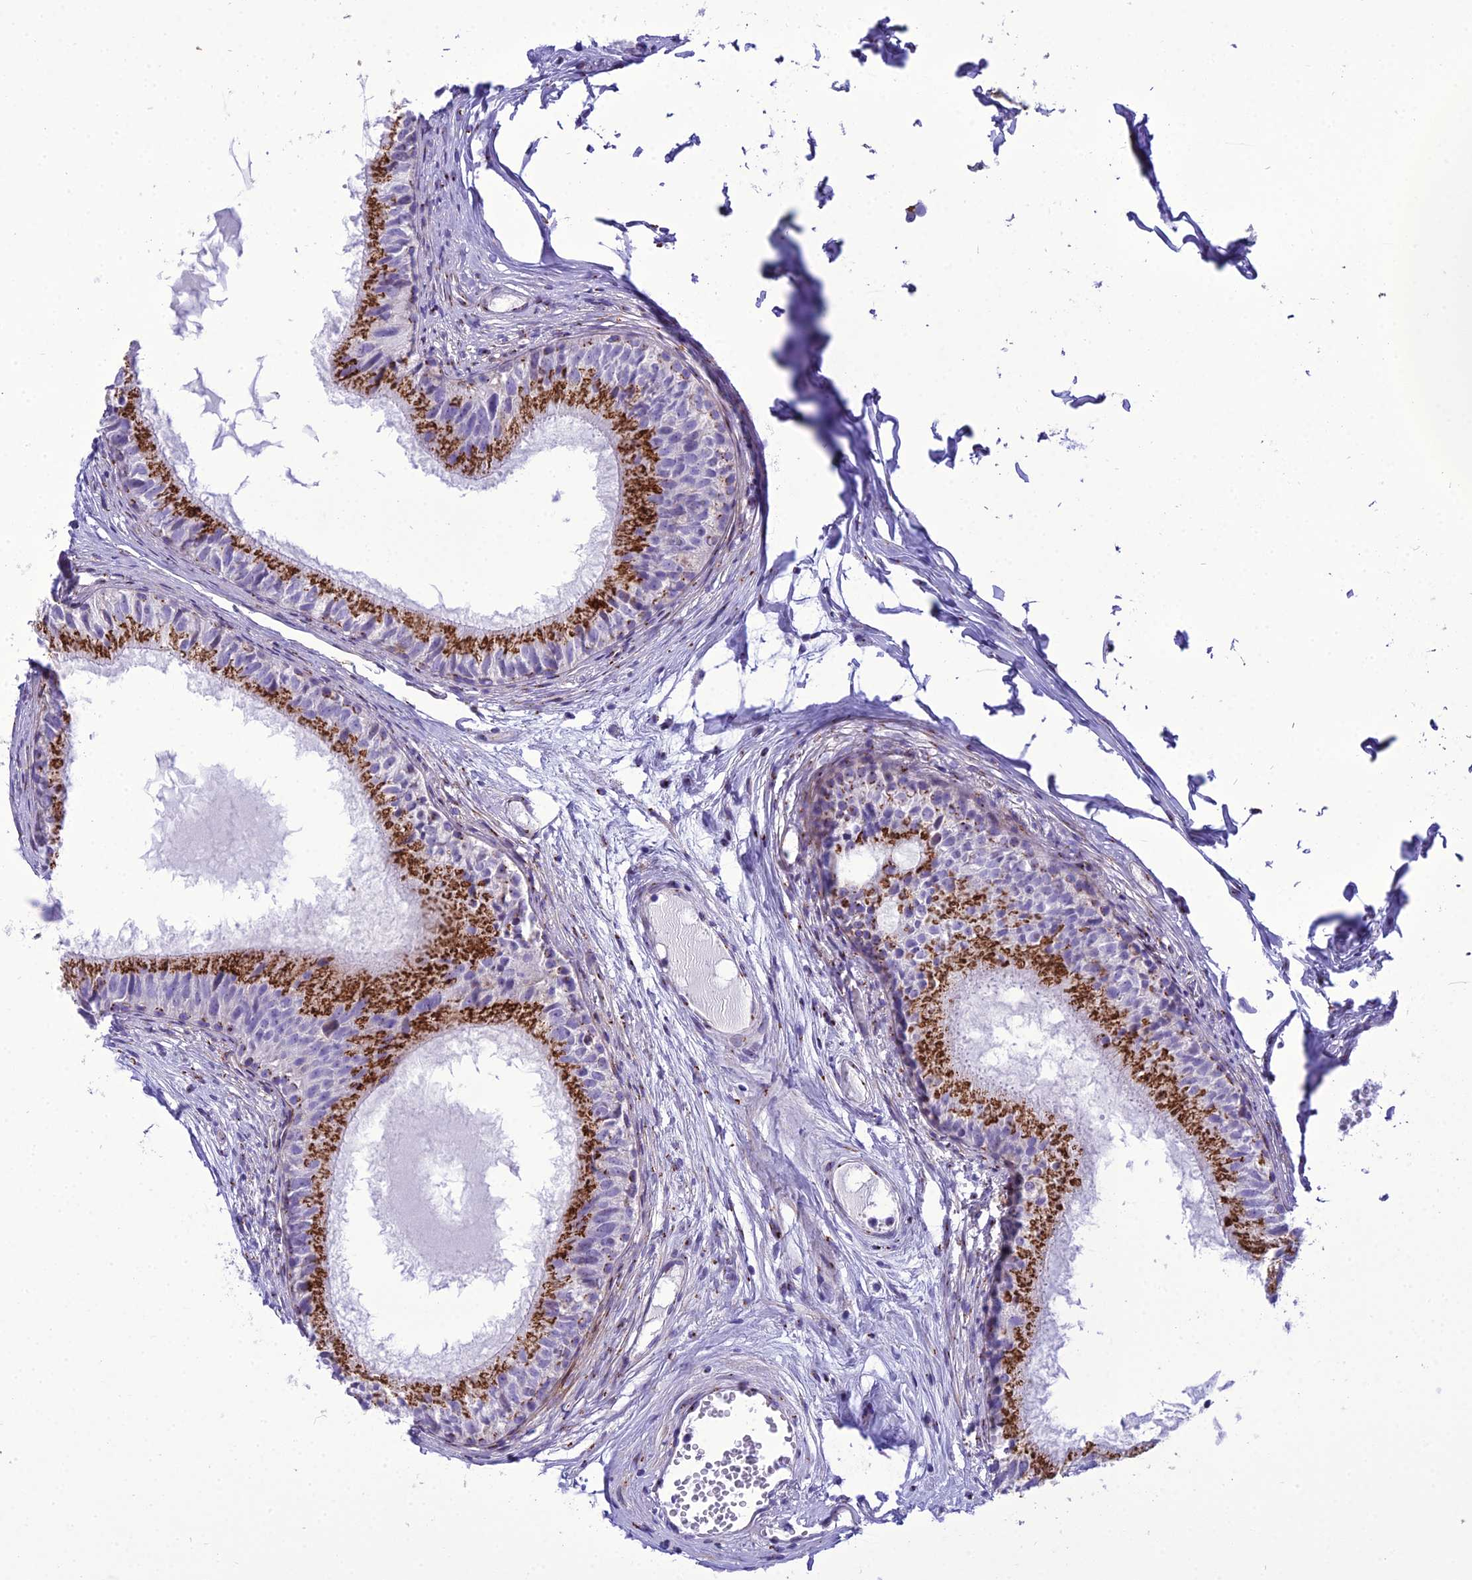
{"staining": {"intensity": "strong", "quantity": "25%-75%", "location": "cytoplasmic/membranous"}, "tissue": "epididymis", "cell_type": "Glandular cells", "image_type": "normal", "snomed": [{"axis": "morphology", "description": "Normal tissue, NOS"}, {"axis": "morphology", "description": "Seminoma in situ"}, {"axis": "topography", "description": "Testis"}, {"axis": "topography", "description": "Epididymis"}], "caption": "Epididymis stained with a brown dye displays strong cytoplasmic/membranous positive expression in approximately 25%-75% of glandular cells.", "gene": "GOLM2", "patient": {"sex": "male", "age": 28}}